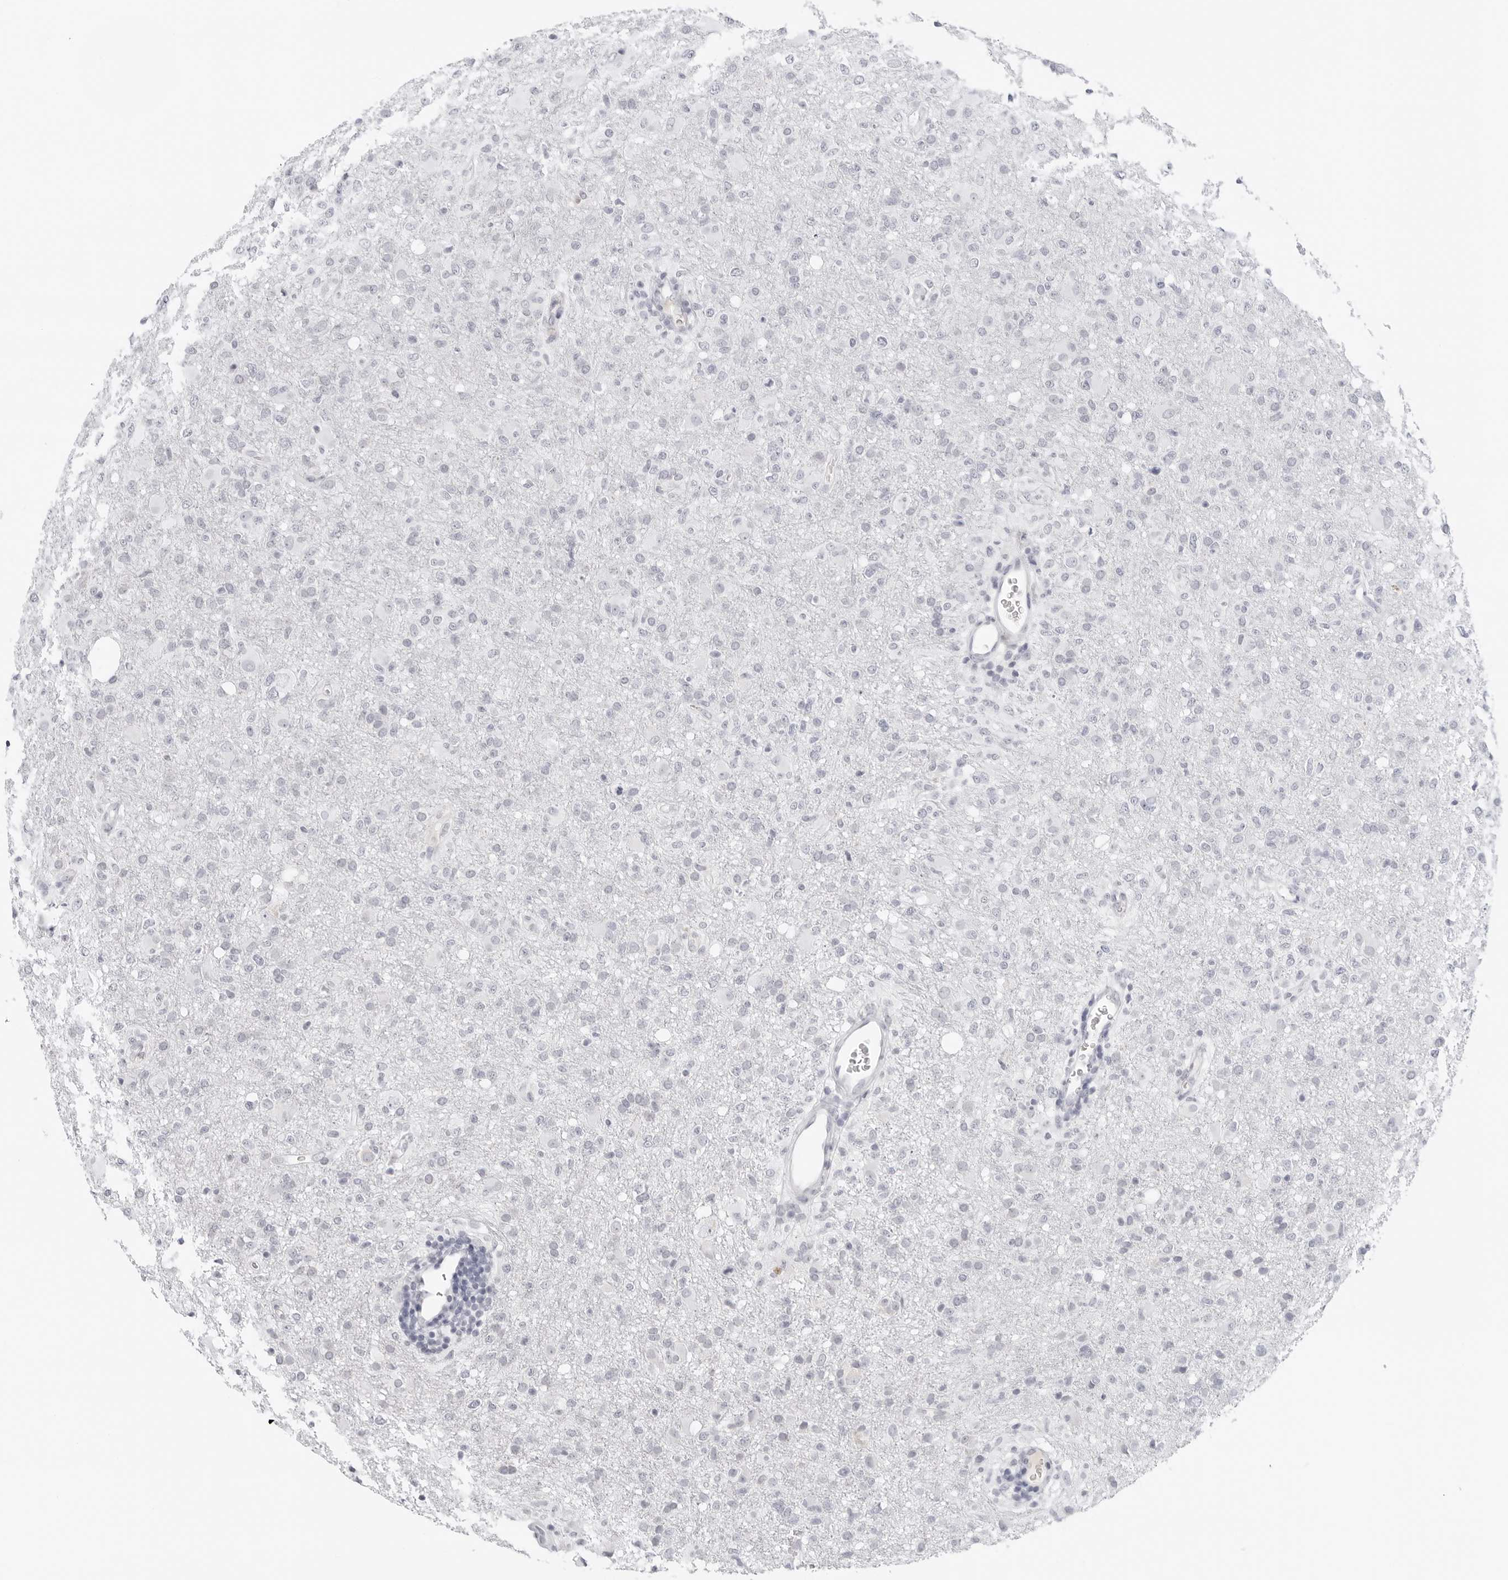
{"staining": {"intensity": "negative", "quantity": "none", "location": "none"}, "tissue": "glioma", "cell_type": "Tumor cells", "image_type": "cancer", "snomed": [{"axis": "morphology", "description": "Glioma, malignant, High grade"}, {"axis": "topography", "description": "Brain"}], "caption": "Immunohistochemical staining of malignant high-grade glioma shows no significant positivity in tumor cells.", "gene": "EDN2", "patient": {"sex": "female", "age": 57}}